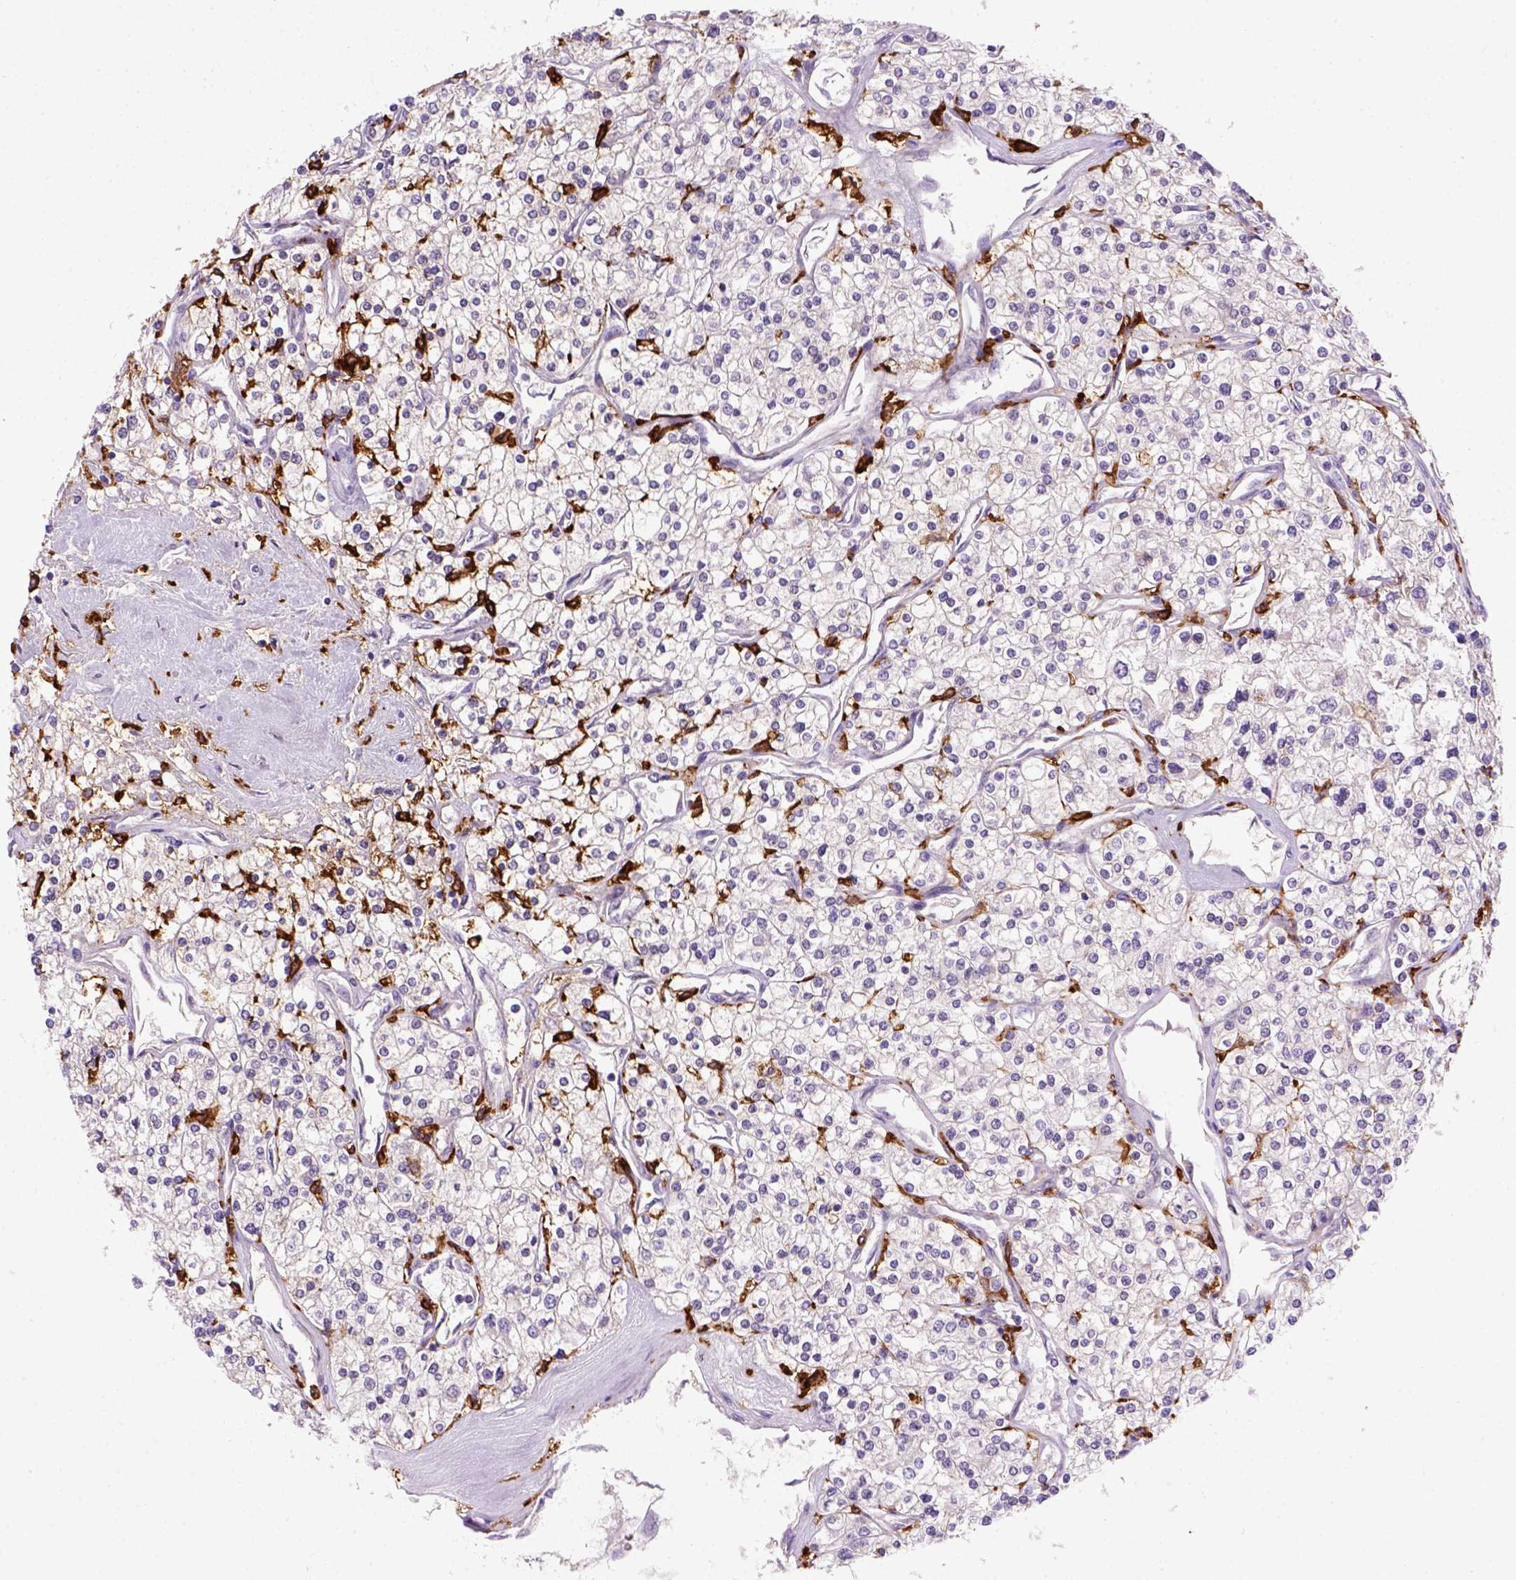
{"staining": {"intensity": "negative", "quantity": "none", "location": "none"}, "tissue": "renal cancer", "cell_type": "Tumor cells", "image_type": "cancer", "snomed": [{"axis": "morphology", "description": "Adenocarcinoma, NOS"}, {"axis": "topography", "description": "Kidney"}], "caption": "High power microscopy image of an immunohistochemistry histopathology image of renal cancer (adenocarcinoma), revealing no significant positivity in tumor cells.", "gene": "CD14", "patient": {"sex": "male", "age": 80}}